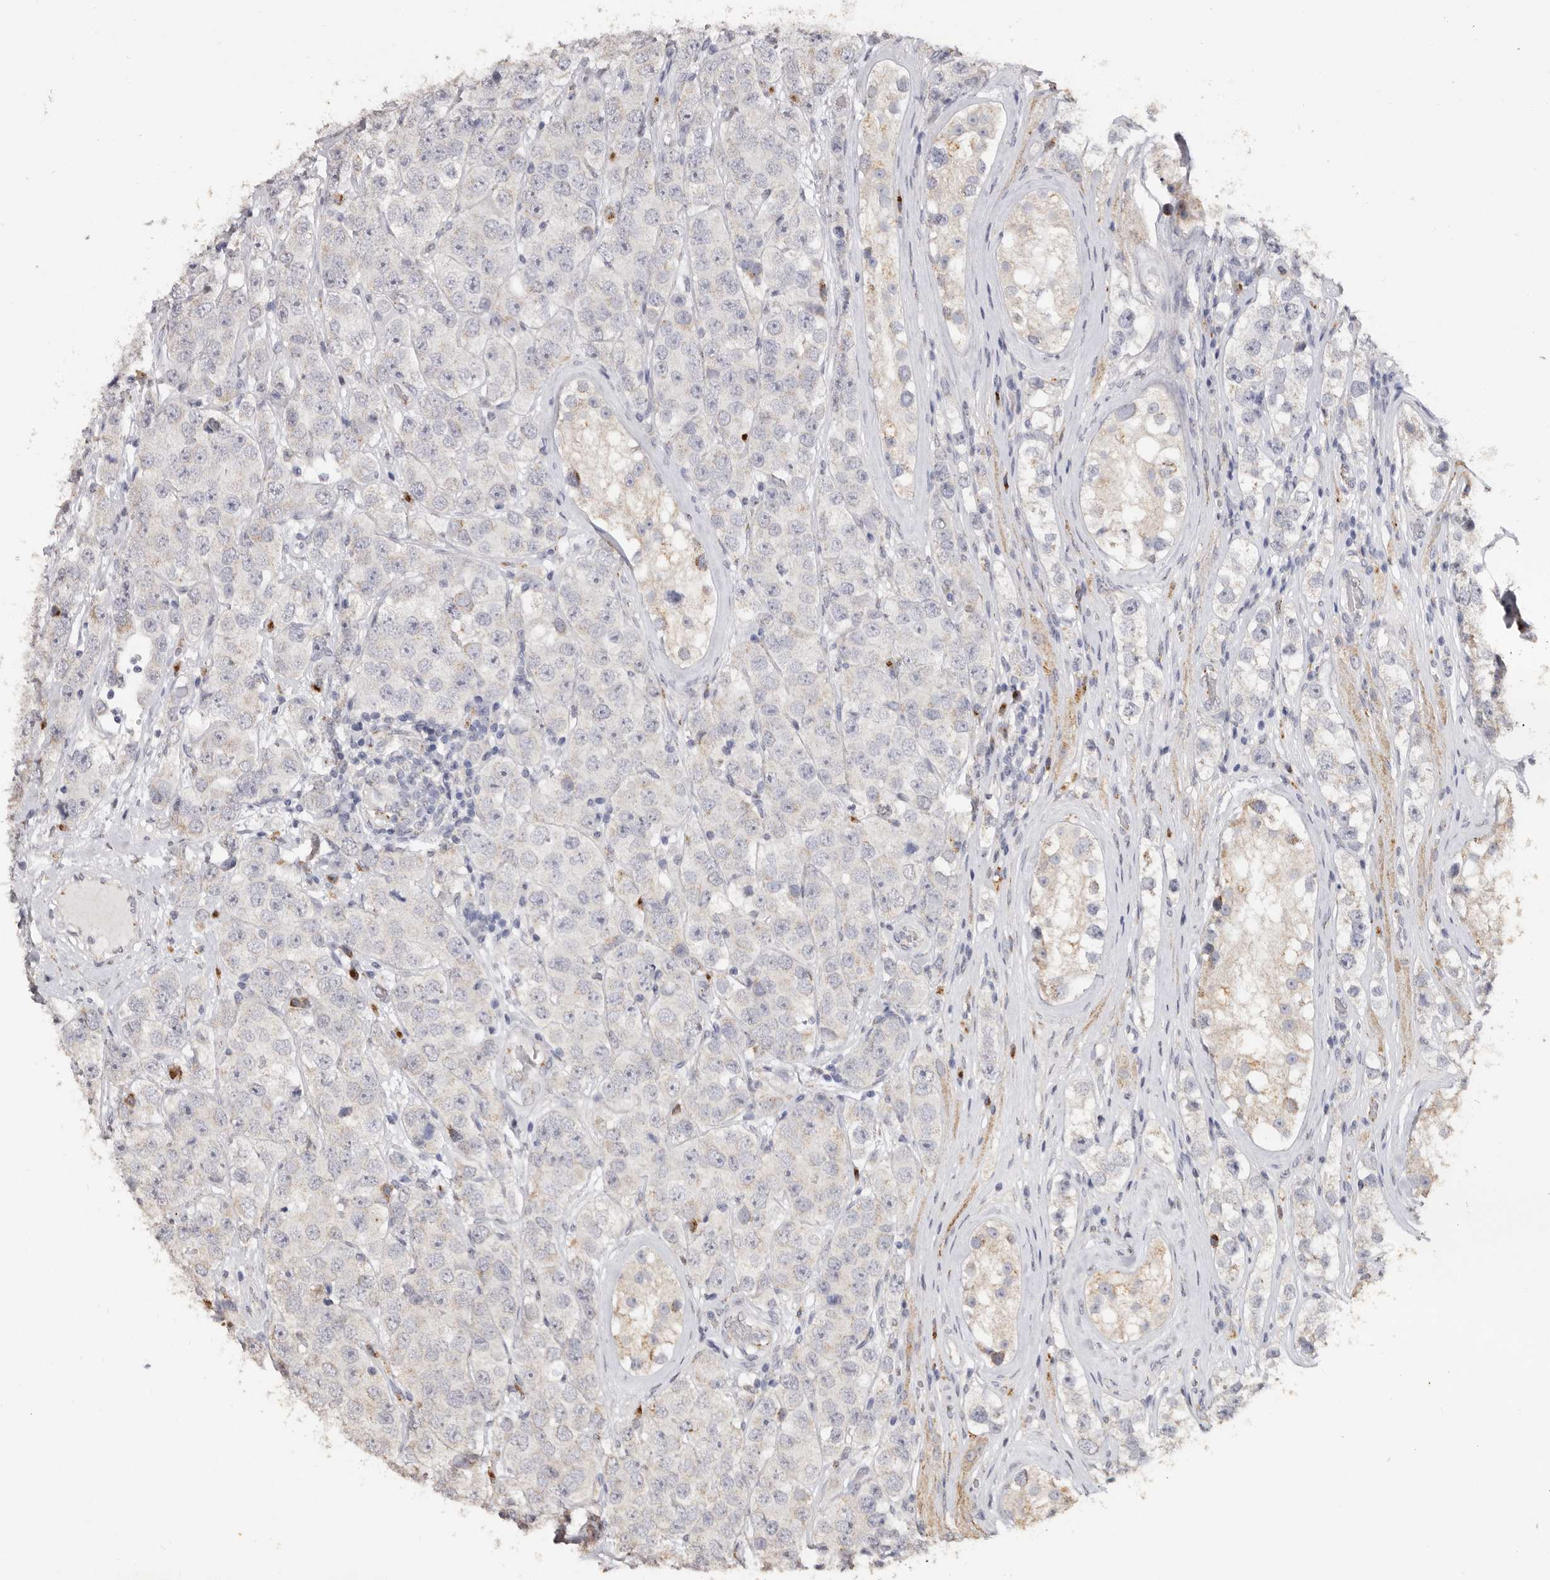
{"staining": {"intensity": "negative", "quantity": "none", "location": "none"}, "tissue": "testis cancer", "cell_type": "Tumor cells", "image_type": "cancer", "snomed": [{"axis": "morphology", "description": "Seminoma, NOS"}, {"axis": "topography", "description": "Testis"}], "caption": "Testis cancer was stained to show a protein in brown. There is no significant staining in tumor cells. The staining is performed using DAB brown chromogen with nuclei counter-stained in using hematoxylin.", "gene": "LGALS7B", "patient": {"sex": "male", "age": 28}}